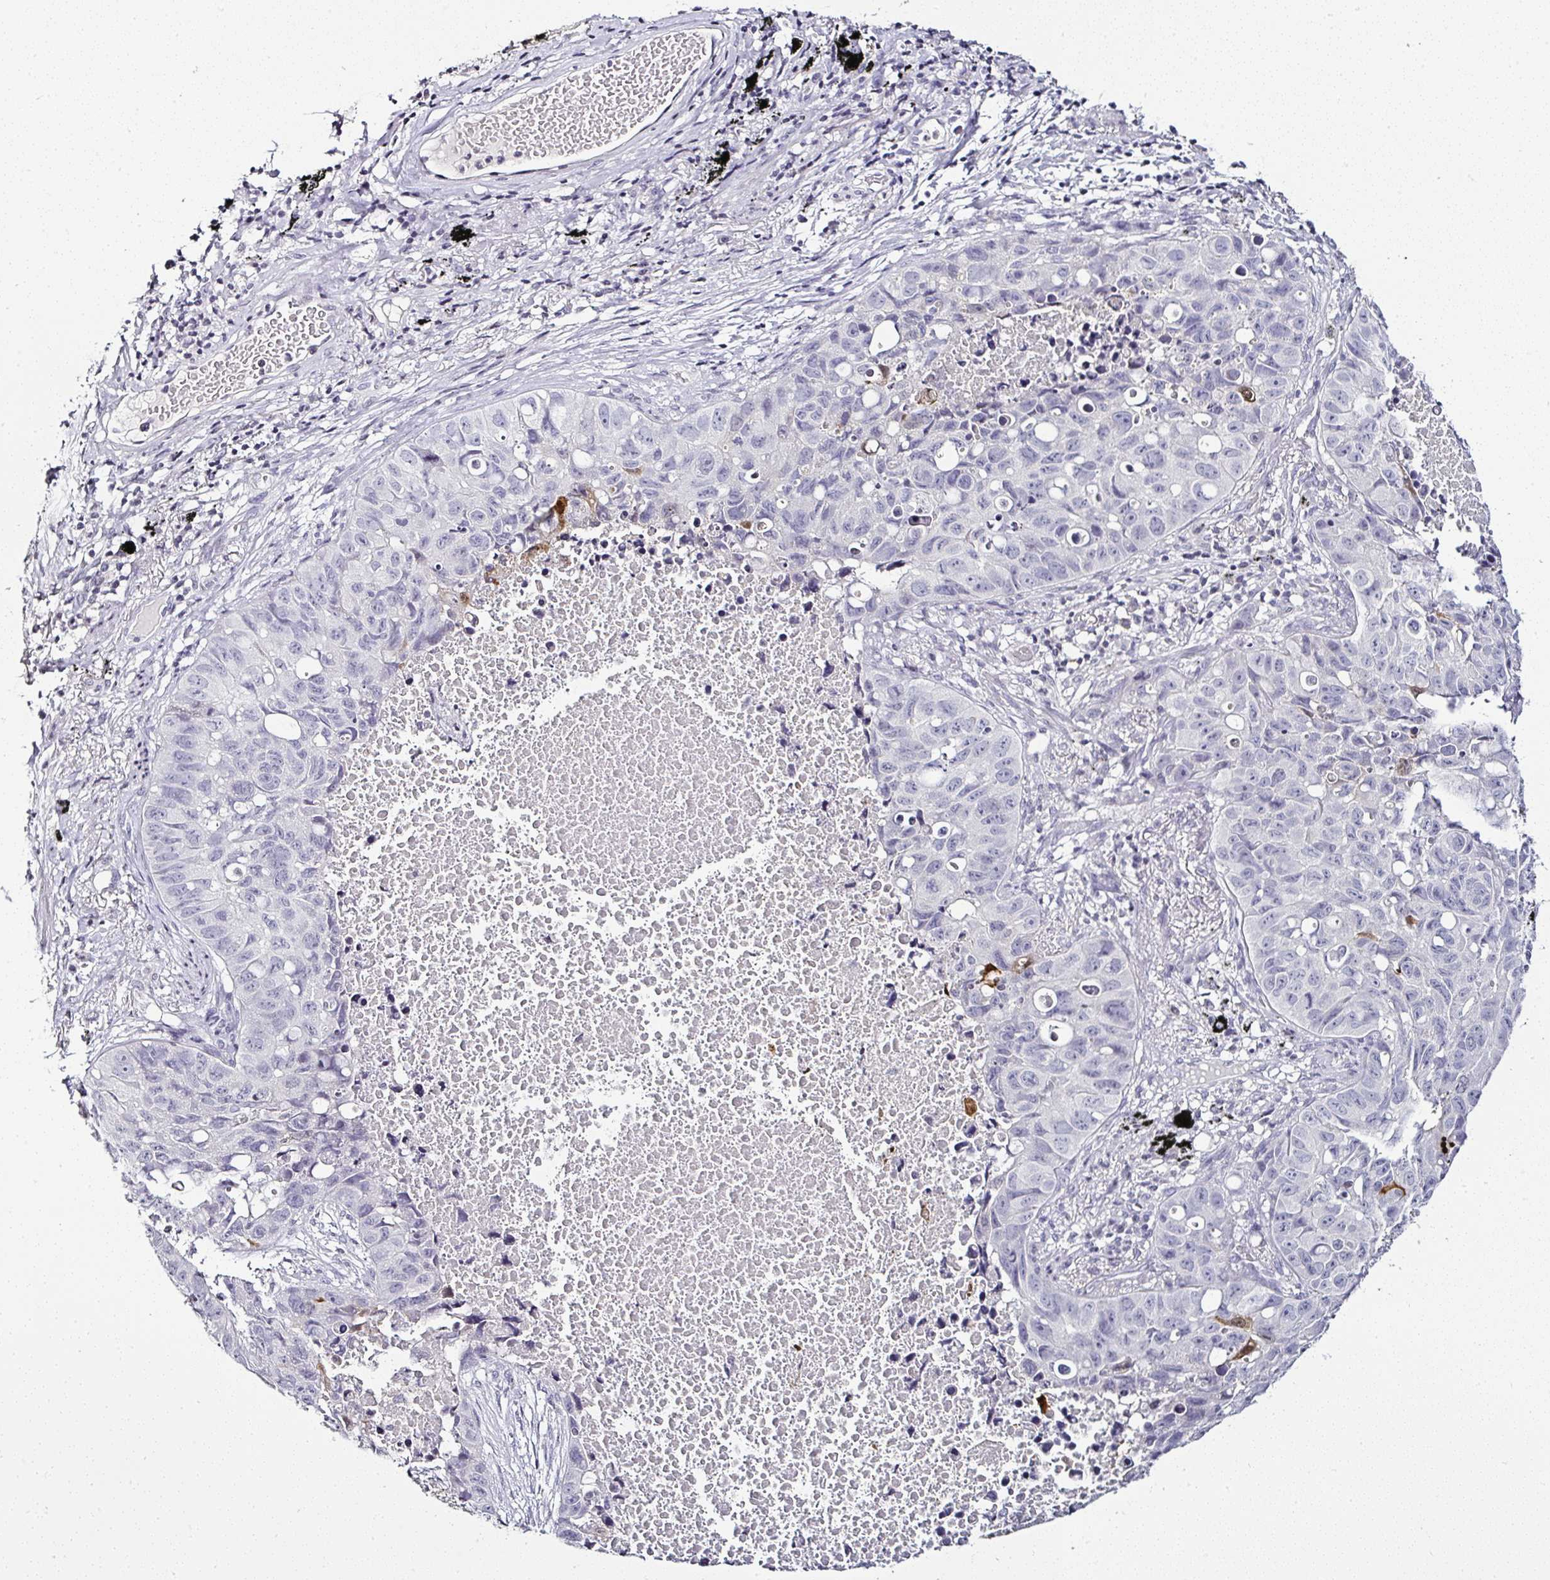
{"staining": {"intensity": "moderate", "quantity": "<25%", "location": "cytoplasmic/membranous,nuclear"}, "tissue": "lung cancer", "cell_type": "Tumor cells", "image_type": "cancer", "snomed": [{"axis": "morphology", "description": "Squamous cell carcinoma, NOS"}, {"axis": "topography", "description": "Lung"}], "caption": "A histopathology image of human lung squamous cell carcinoma stained for a protein shows moderate cytoplasmic/membranous and nuclear brown staining in tumor cells.", "gene": "SERPINB3", "patient": {"sex": "male", "age": 60}}